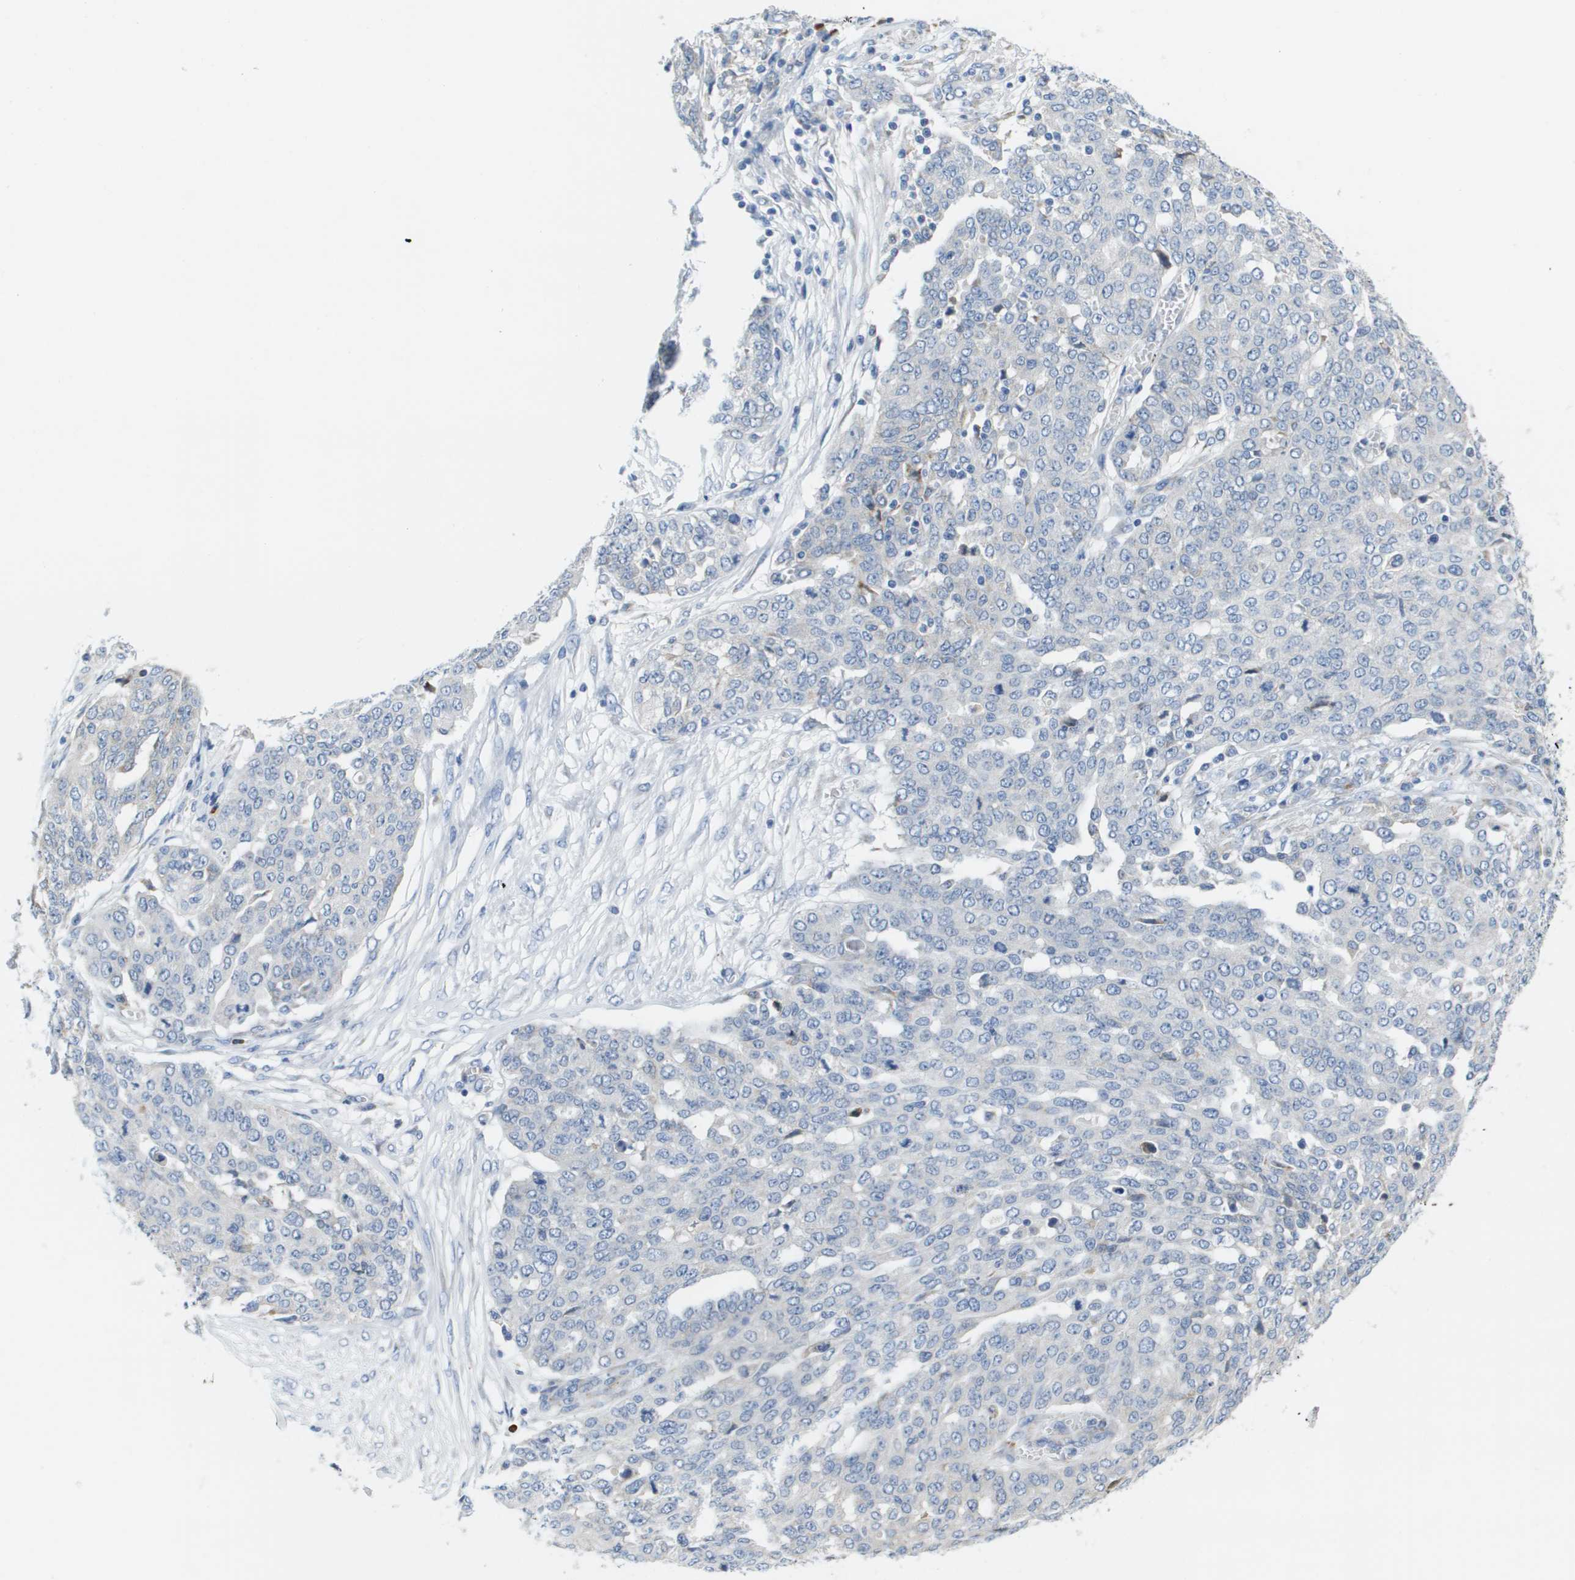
{"staining": {"intensity": "negative", "quantity": "none", "location": "none"}, "tissue": "ovarian cancer", "cell_type": "Tumor cells", "image_type": "cancer", "snomed": [{"axis": "morphology", "description": "Cystadenocarcinoma, serous, NOS"}, {"axis": "topography", "description": "Soft tissue"}, {"axis": "topography", "description": "Ovary"}], "caption": "Tumor cells show no significant protein positivity in serous cystadenocarcinoma (ovarian).", "gene": "CD3G", "patient": {"sex": "female", "age": 57}}